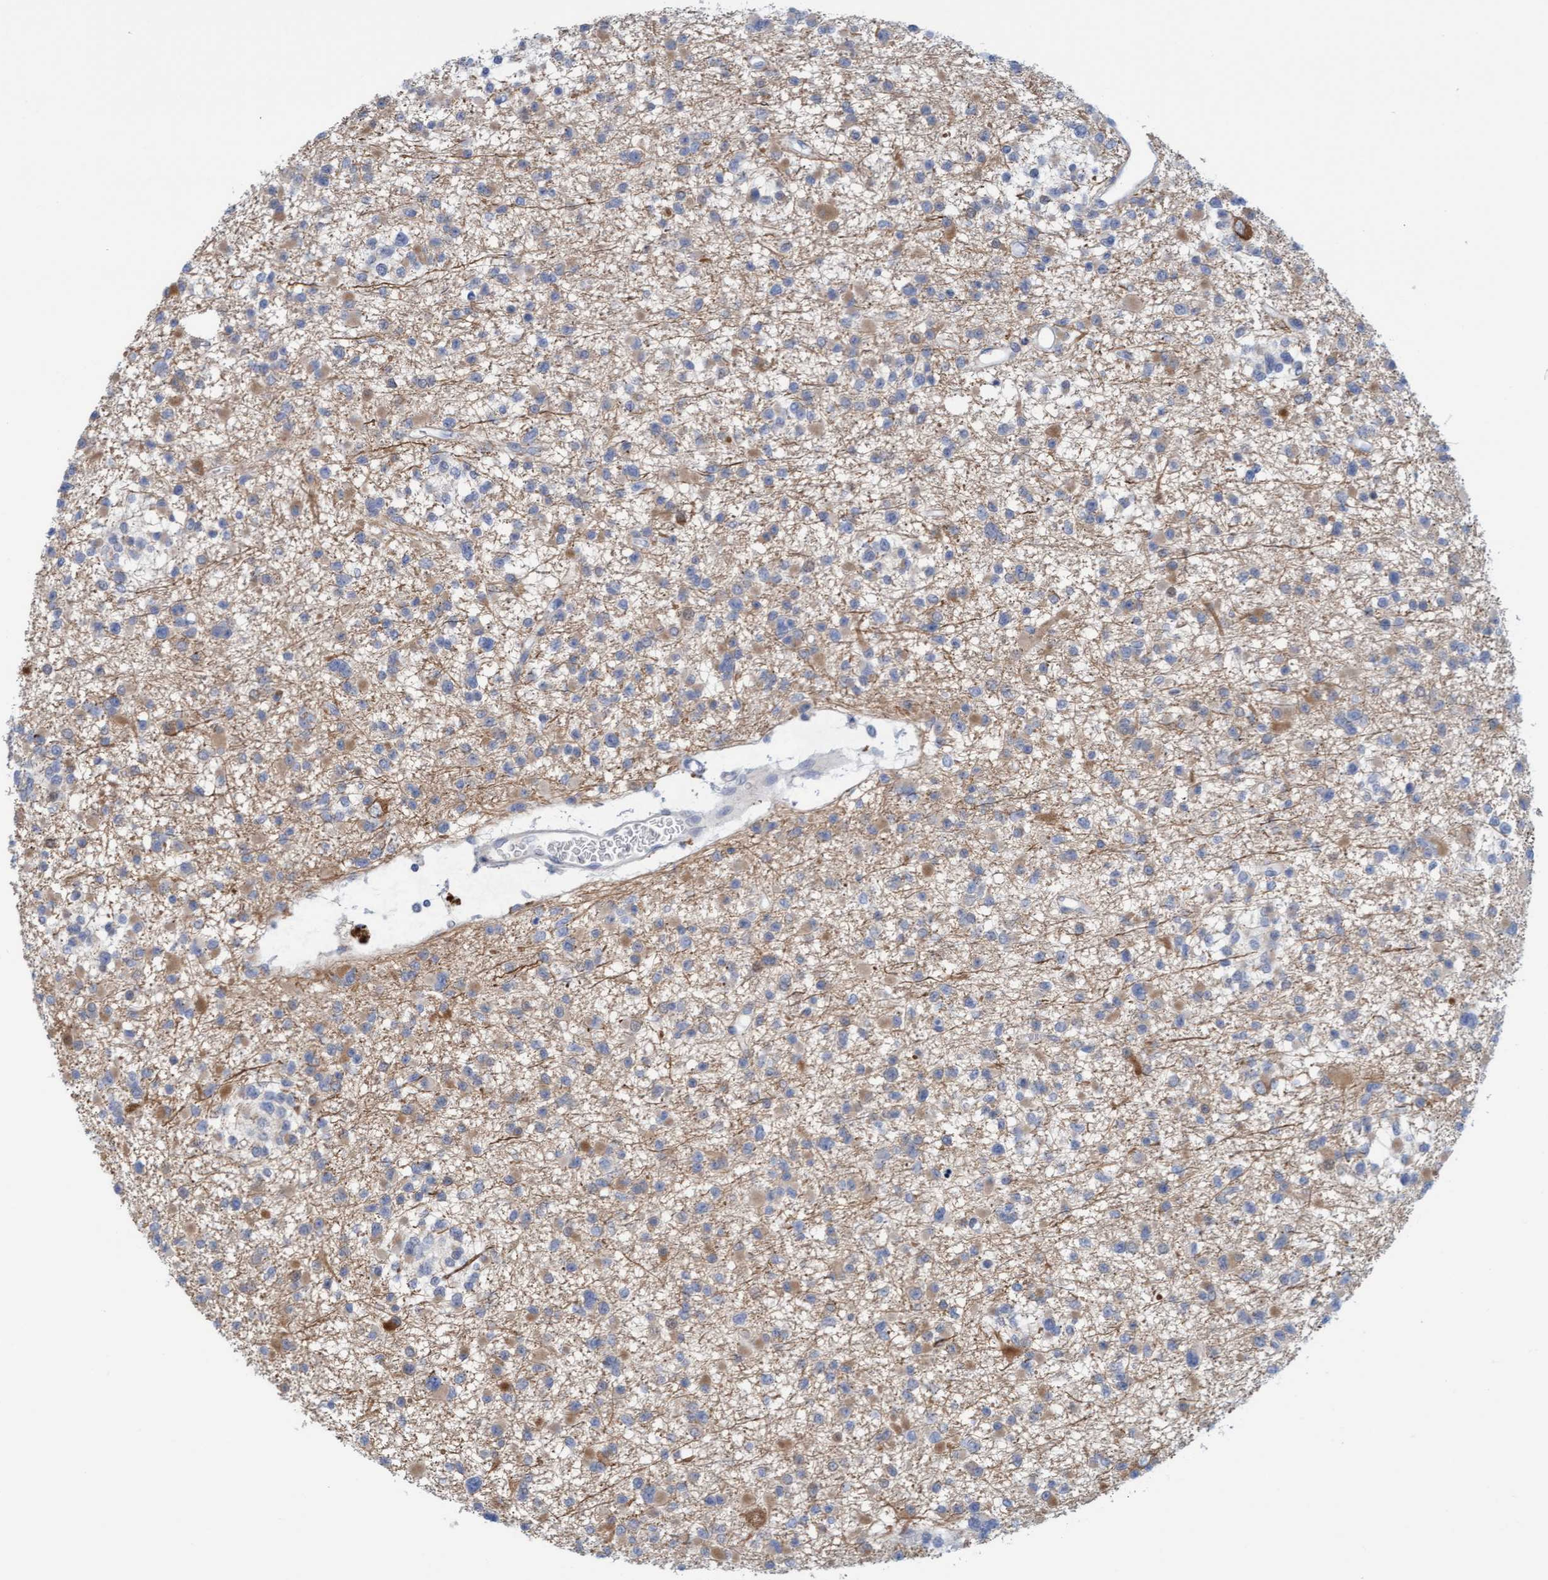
{"staining": {"intensity": "weak", "quantity": "25%-75%", "location": "cytoplasmic/membranous"}, "tissue": "glioma", "cell_type": "Tumor cells", "image_type": "cancer", "snomed": [{"axis": "morphology", "description": "Glioma, malignant, Low grade"}, {"axis": "topography", "description": "Brain"}], "caption": "Immunohistochemical staining of human glioma reveals weak cytoplasmic/membranous protein positivity in approximately 25%-75% of tumor cells.", "gene": "KLHL11", "patient": {"sex": "female", "age": 22}}